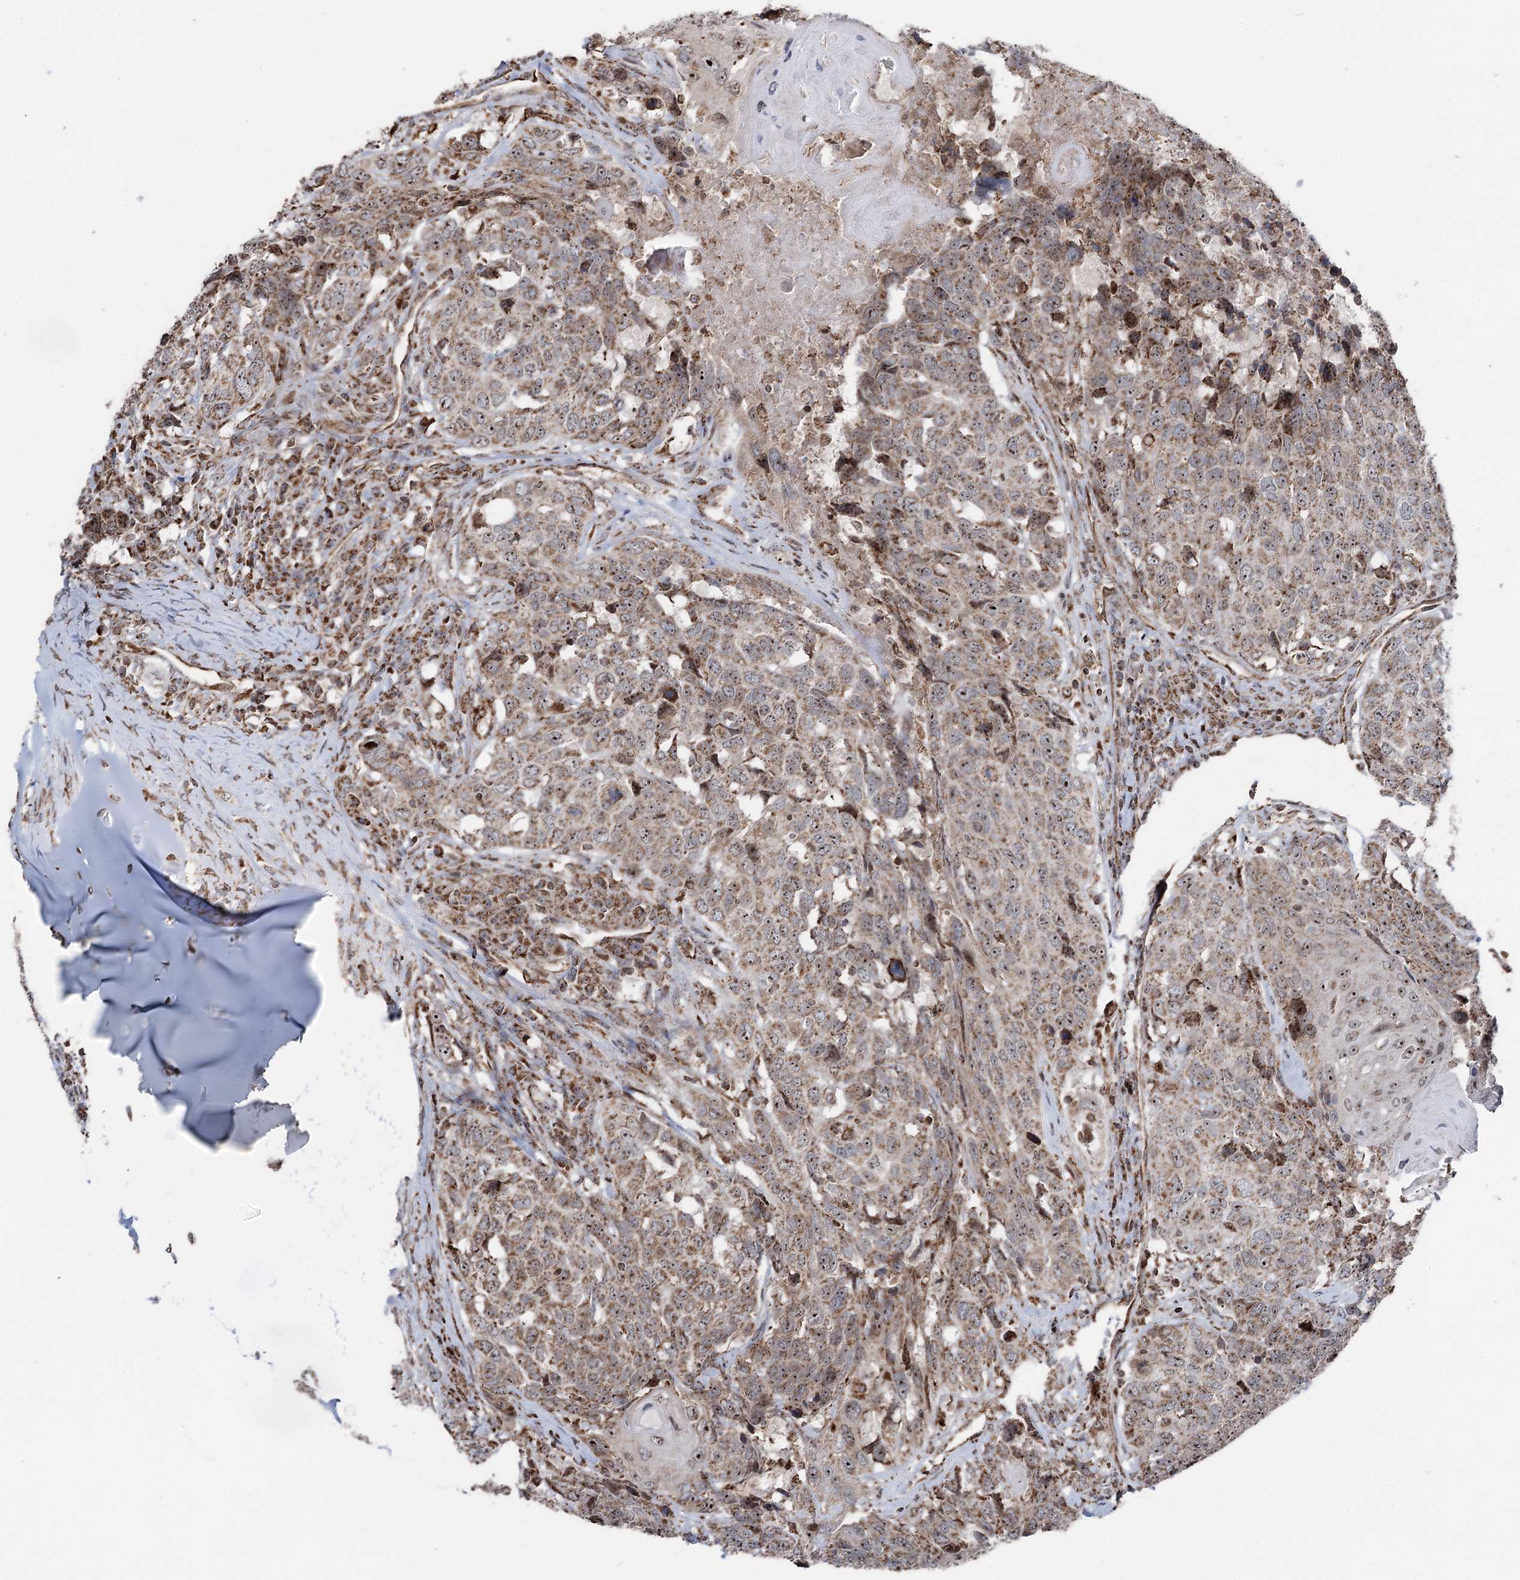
{"staining": {"intensity": "moderate", "quantity": ">75%", "location": "cytoplasmic/membranous,nuclear"}, "tissue": "head and neck cancer", "cell_type": "Tumor cells", "image_type": "cancer", "snomed": [{"axis": "morphology", "description": "Squamous cell carcinoma, NOS"}, {"axis": "topography", "description": "Head-Neck"}], "caption": "Human head and neck cancer stained with a protein marker exhibits moderate staining in tumor cells.", "gene": "STEEP1", "patient": {"sex": "male", "age": 66}}